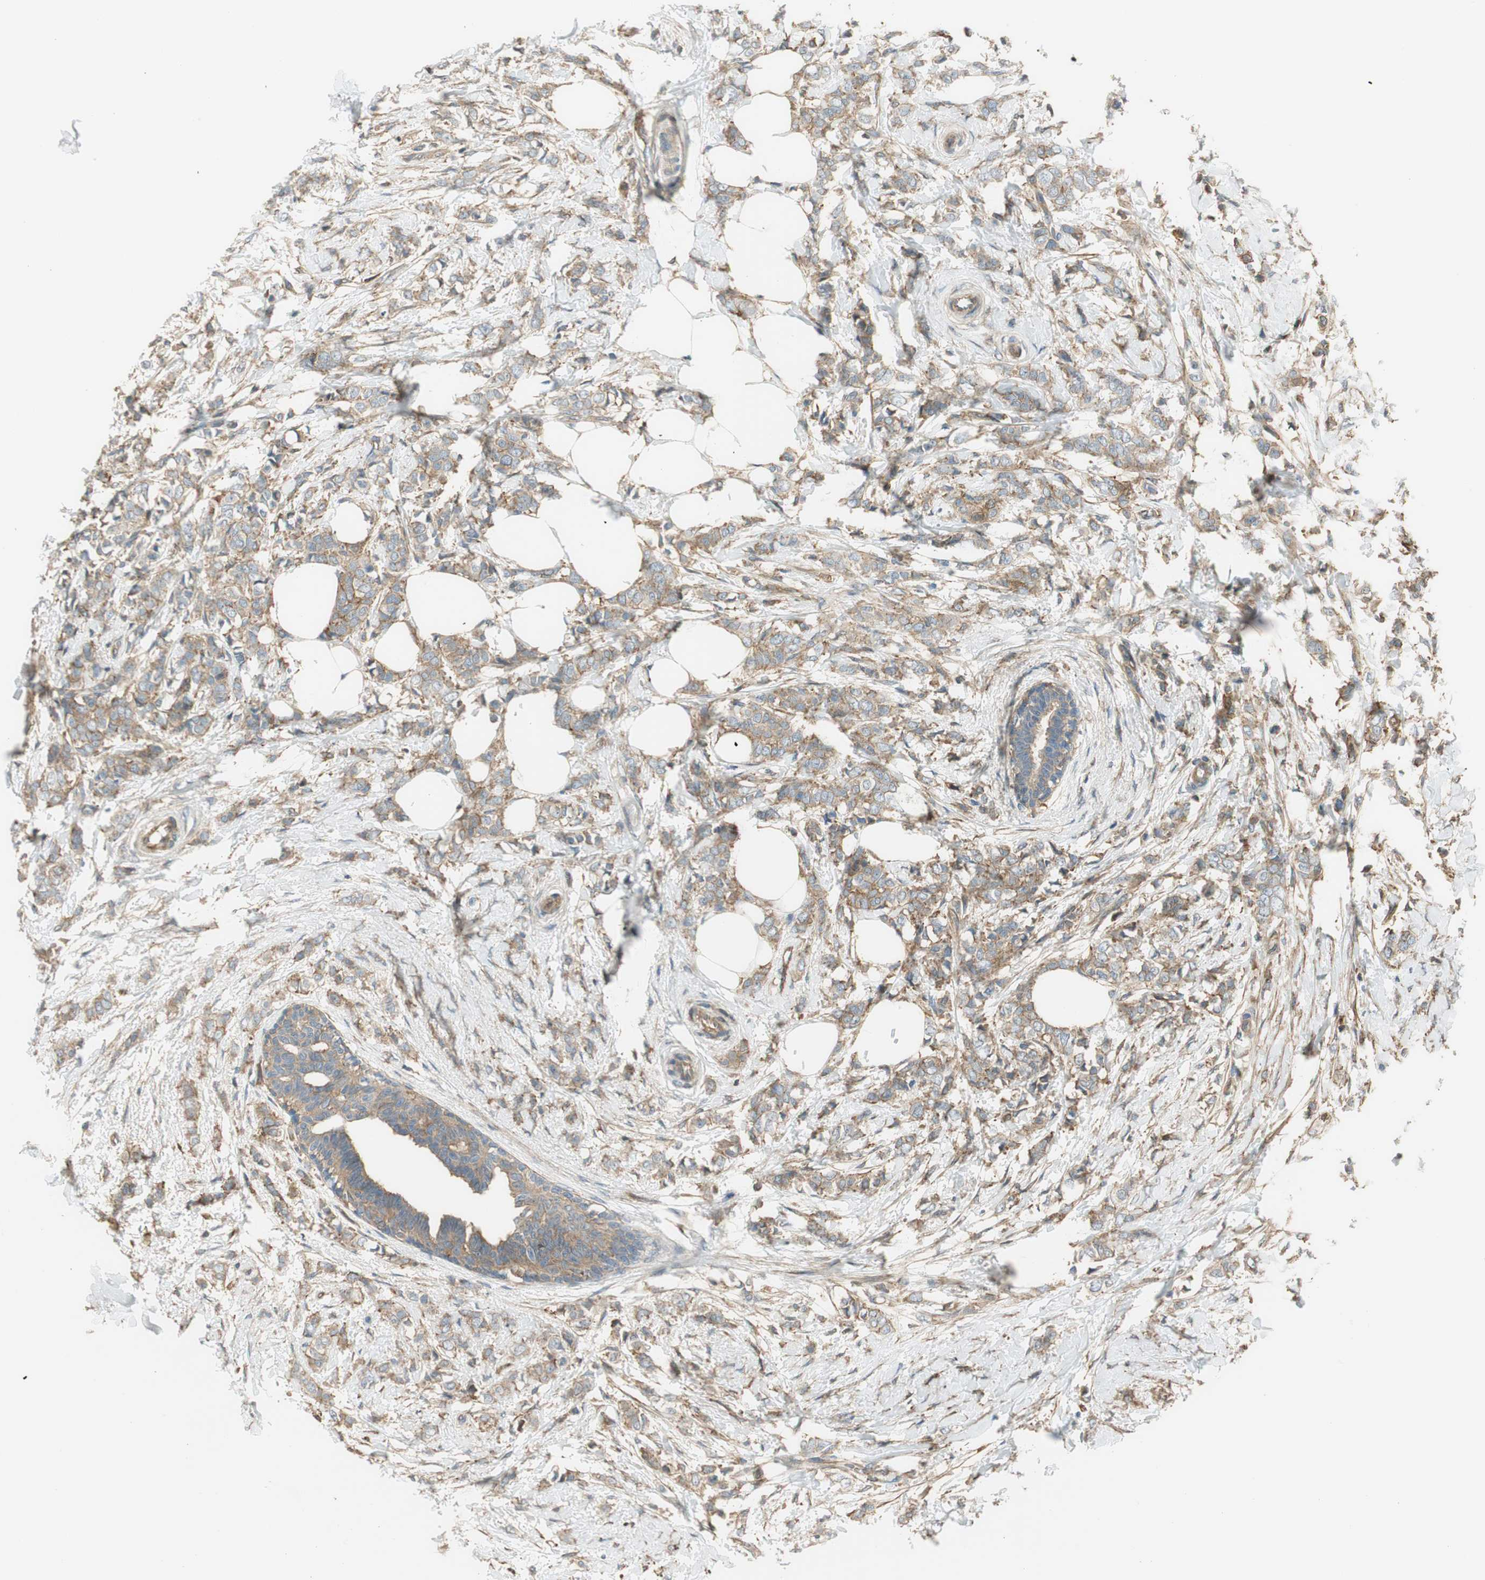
{"staining": {"intensity": "moderate", "quantity": ">75%", "location": "cytoplasmic/membranous"}, "tissue": "breast cancer", "cell_type": "Tumor cells", "image_type": "cancer", "snomed": [{"axis": "morphology", "description": "Lobular carcinoma, in situ"}, {"axis": "morphology", "description": "Lobular carcinoma"}, {"axis": "topography", "description": "Breast"}], "caption": "Protein staining of breast cancer (lobular carcinoma in situ) tissue shows moderate cytoplasmic/membranous staining in about >75% of tumor cells.", "gene": "PI4K2B", "patient": {"sex": "female", "age": 41}}